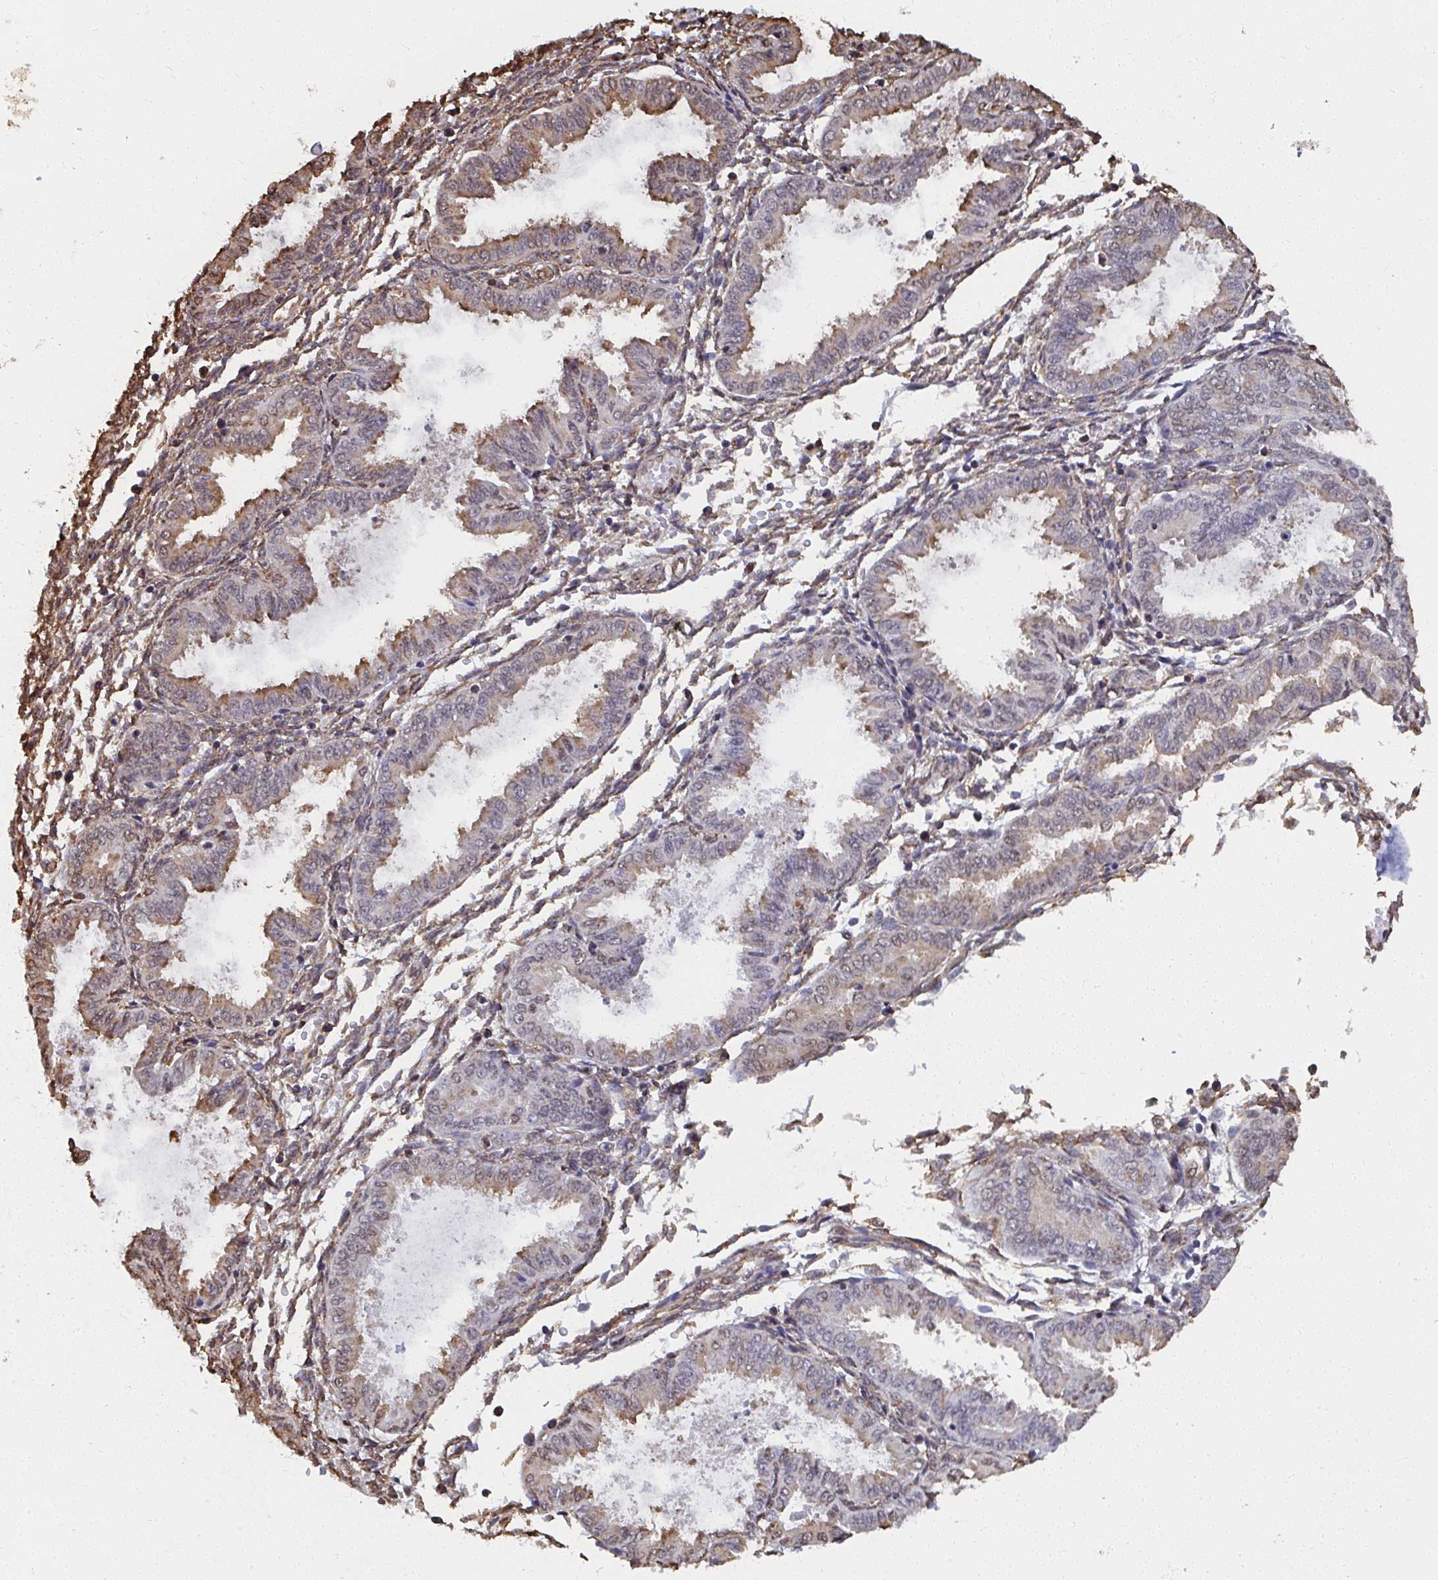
{"staining": {"intensity": "negative", "quantity": "none", "location": "none"}, "tissue": "endometrium", "cell_type": "Cells in endometrial stroma", "image_type": "normal", "snomed": [{"axis": "morphology", "description": "Normal tissue, NOS"}, {"axis": "topography", "description": "Endometrium"}], "caption": "IHC micrograph of unremarkable endometrium stained for a protein (brown), which reveals no positivity in cells in endometrial stroma. (DAB (3,3'-diaminobenzidine) immunohistochemistry, high magnification).", "gene": "SYNCRIP", "patient": {"sex": "female", "age": 33}}